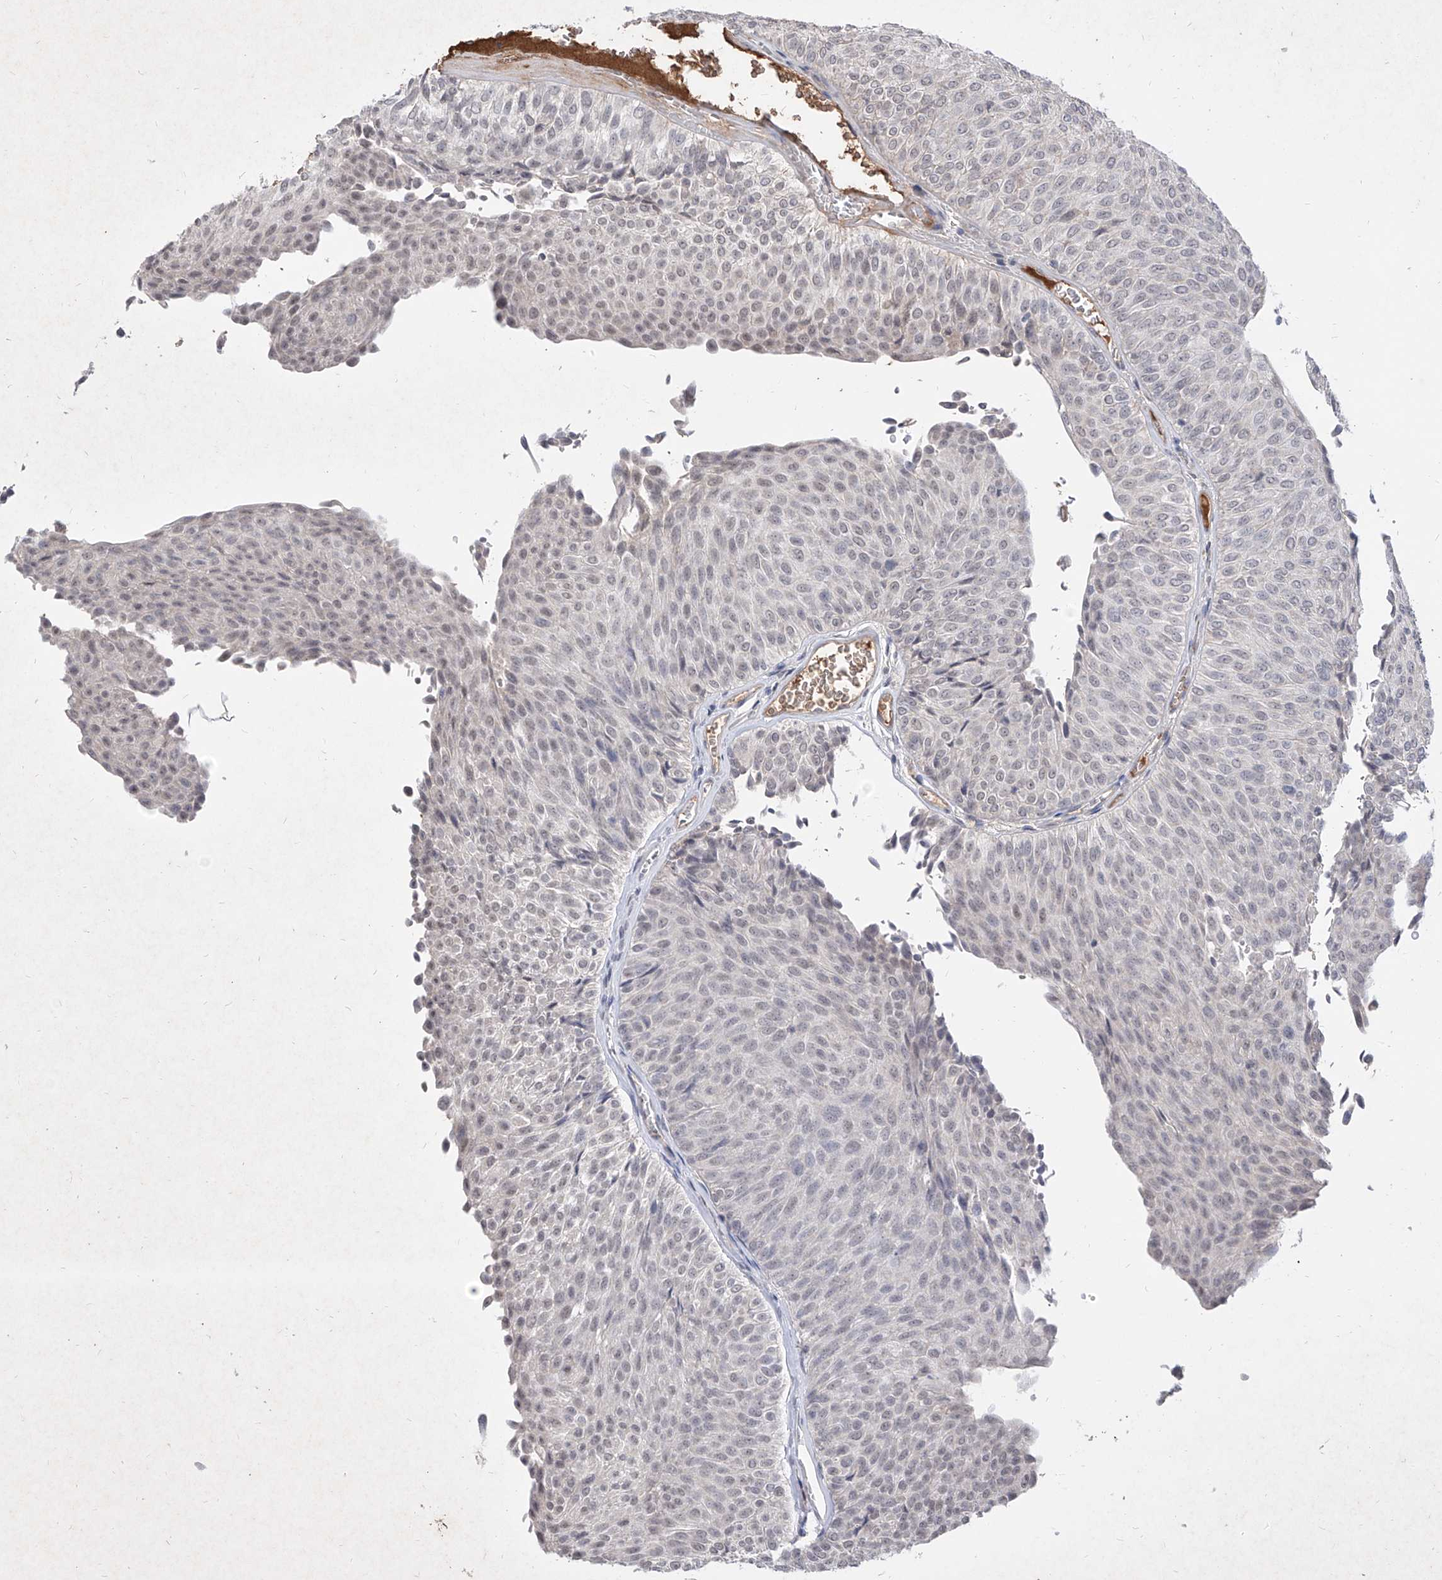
{"staining": {"intensity": "weak", "quantity": "25%-75%", "location": "nuclear"}, "tissue": "urothelial cancer", "cell_type": "Tumor cells", "image_type": "cancer", "snomed": [{"axis": "morphology", "description": "Urothelial carcinoma, Low grade"}, {"axis": "topography", "description": "Urinary bladder"}], "caption": "Human urothelial cancer stained with a brown dye exhibits weak nuclear positive staining in about 25%-75% of tumor cells.", "gene": "C4A", "patient": {"sex": "male", "age": 78}}